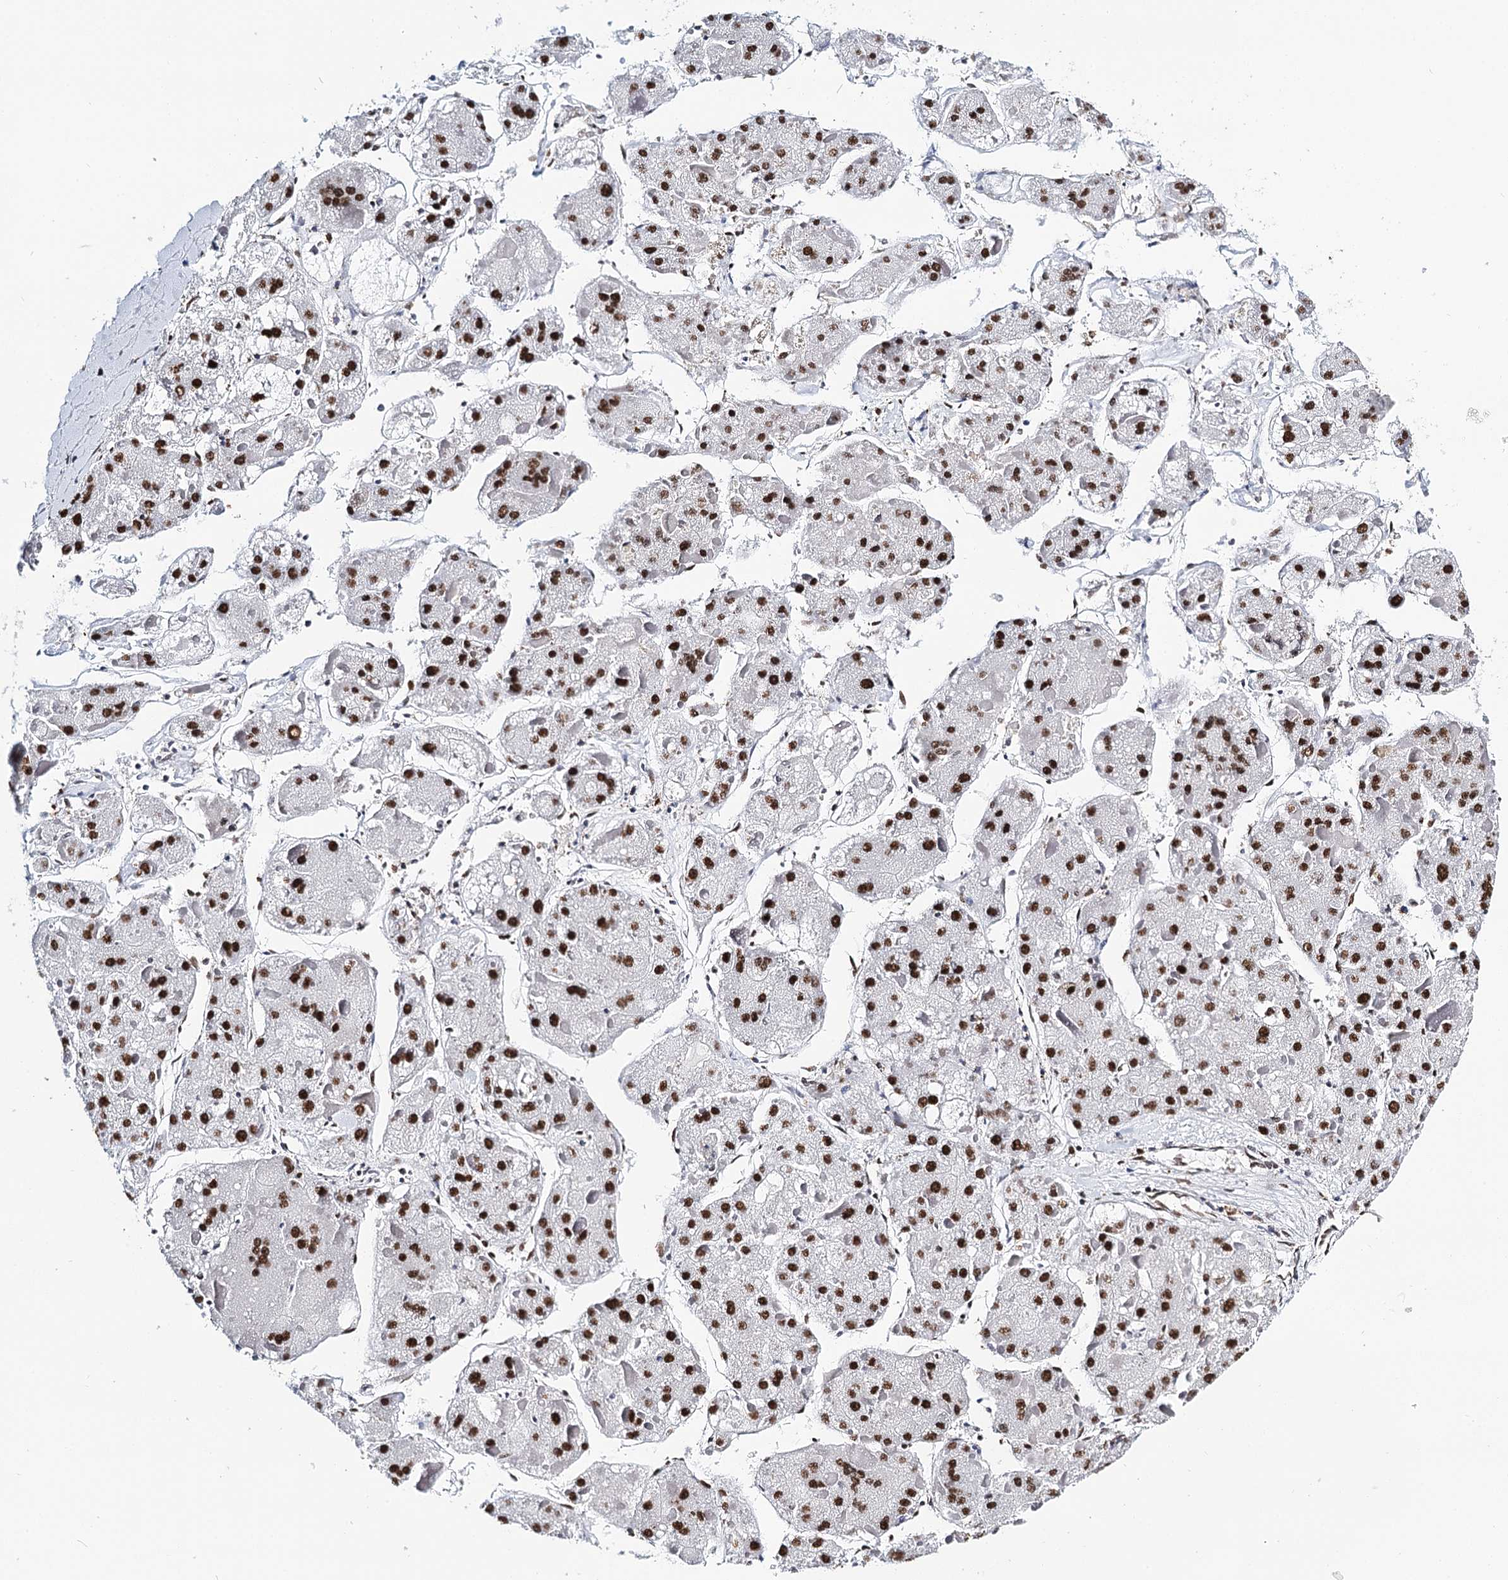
{"staining": {"intensity": "strong", "quantity": ">75%", "location": "nuclear"}, "tissue": "liver cancer", "cell_type": "Tumor cells", "image_type": "cancer", "snomed": [{"axis": "morphology", "description": "Carcinoma, Hepatocellular, NOS"}, {"axis": "topography", "description": "Liver"}], "caption": "This image reveals liver cancer (hepatocellular carcinoma) stained with immunohistochemistry to label a protein in brown. The nuclear of tumor cells show strong positivity for the protein. Nuclei are counter-stained blue.", "gene": "BARD1", "patient": {"sex": "female", "age": 73}}